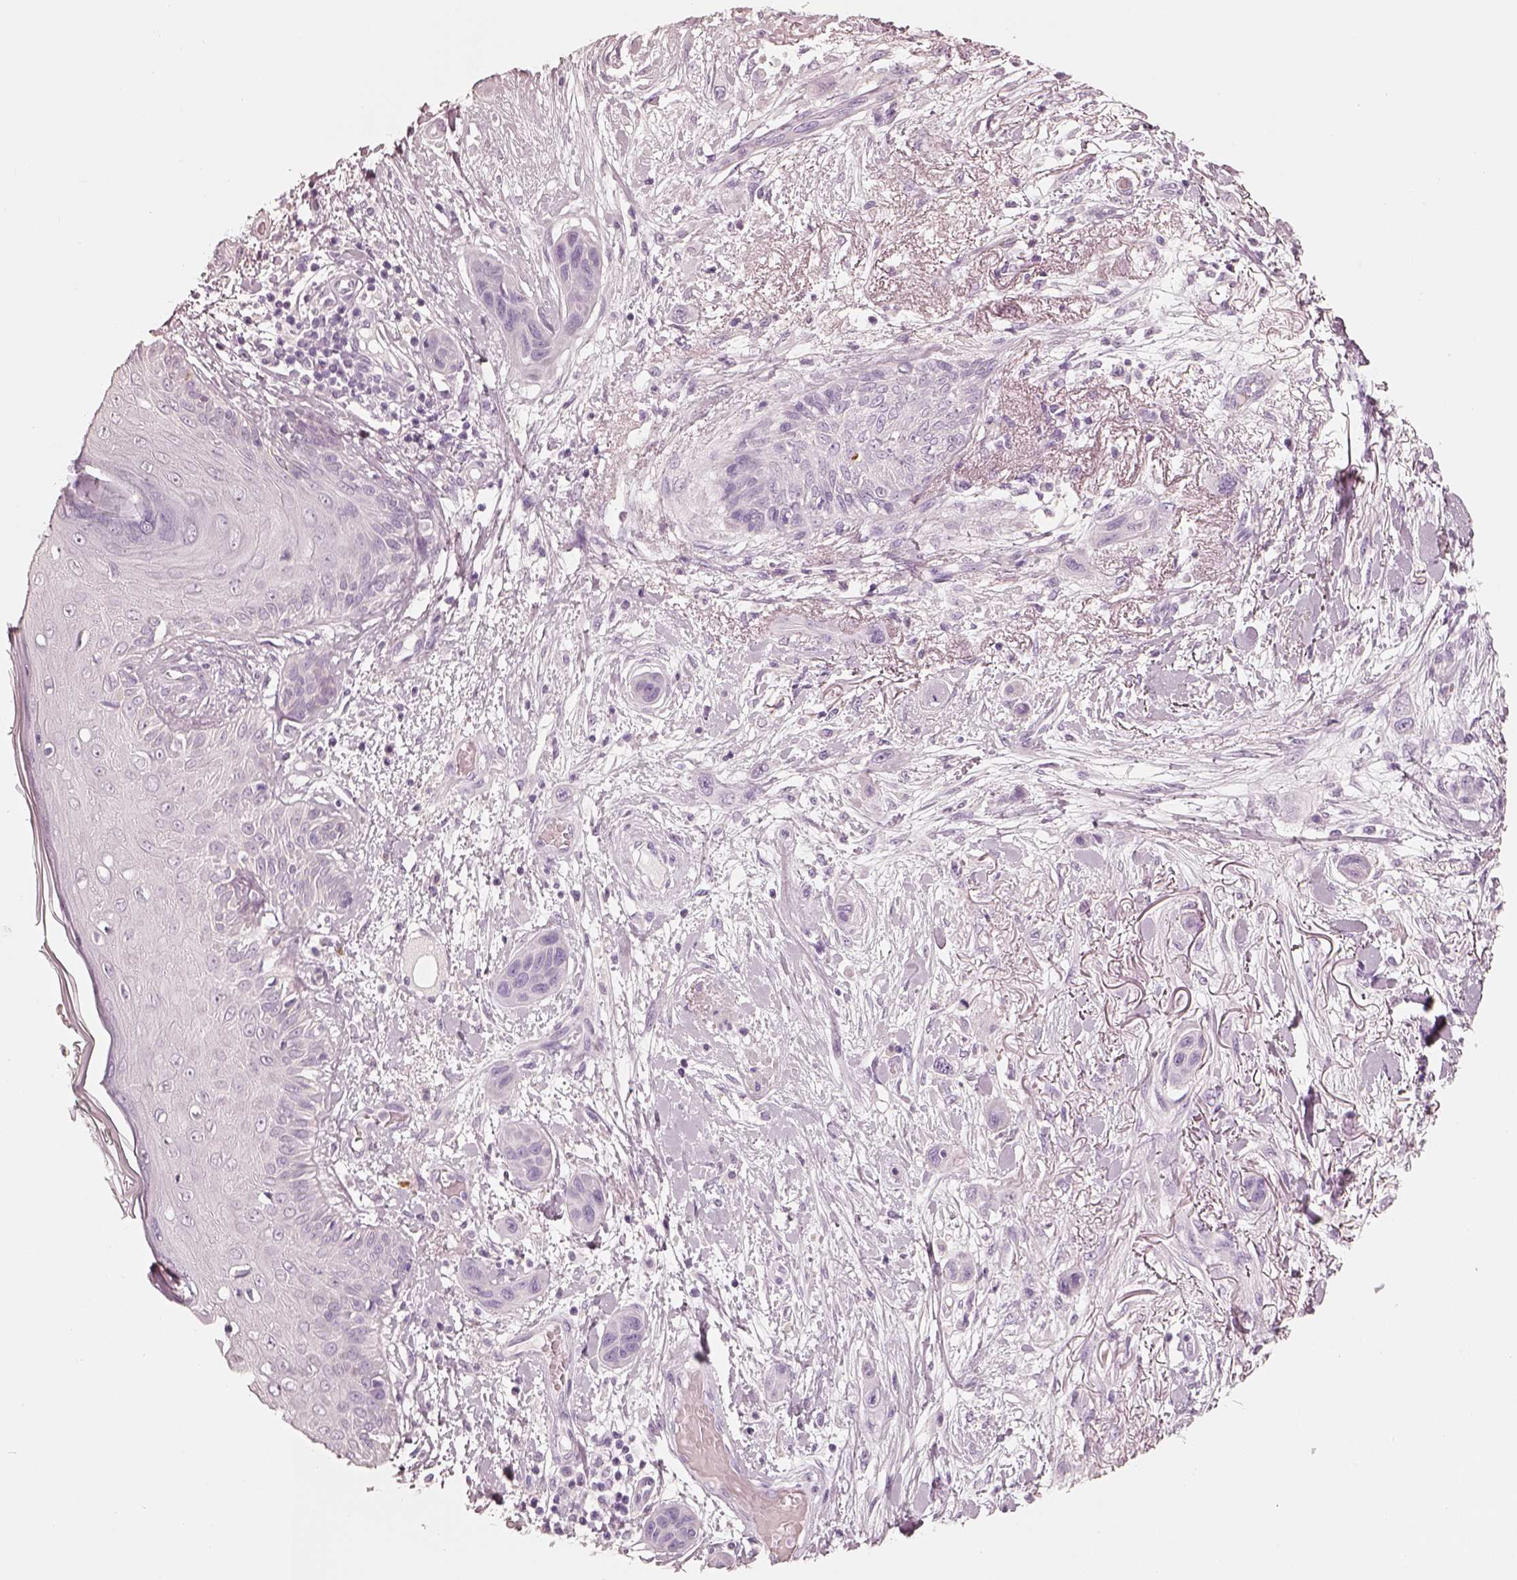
{"staining": {"intensity": "negative", "quantity": "none", "location": "none"}, "tissue": "skin cancer", "cell_type": "Tumor cells", "image_type": "cancer", "snomed": [{"axis": "morphology", "description": "Squamous cell carcinoma, NOS"}, {"axis": "topography", "description": "Skin"}], "caption": "A micrograph of skin squamous cell carcinoma stained for a protein reveals no brown staining in tumor cells.", "gene": "R3HDML", "patient": {"sex": "male", "age": 79}}